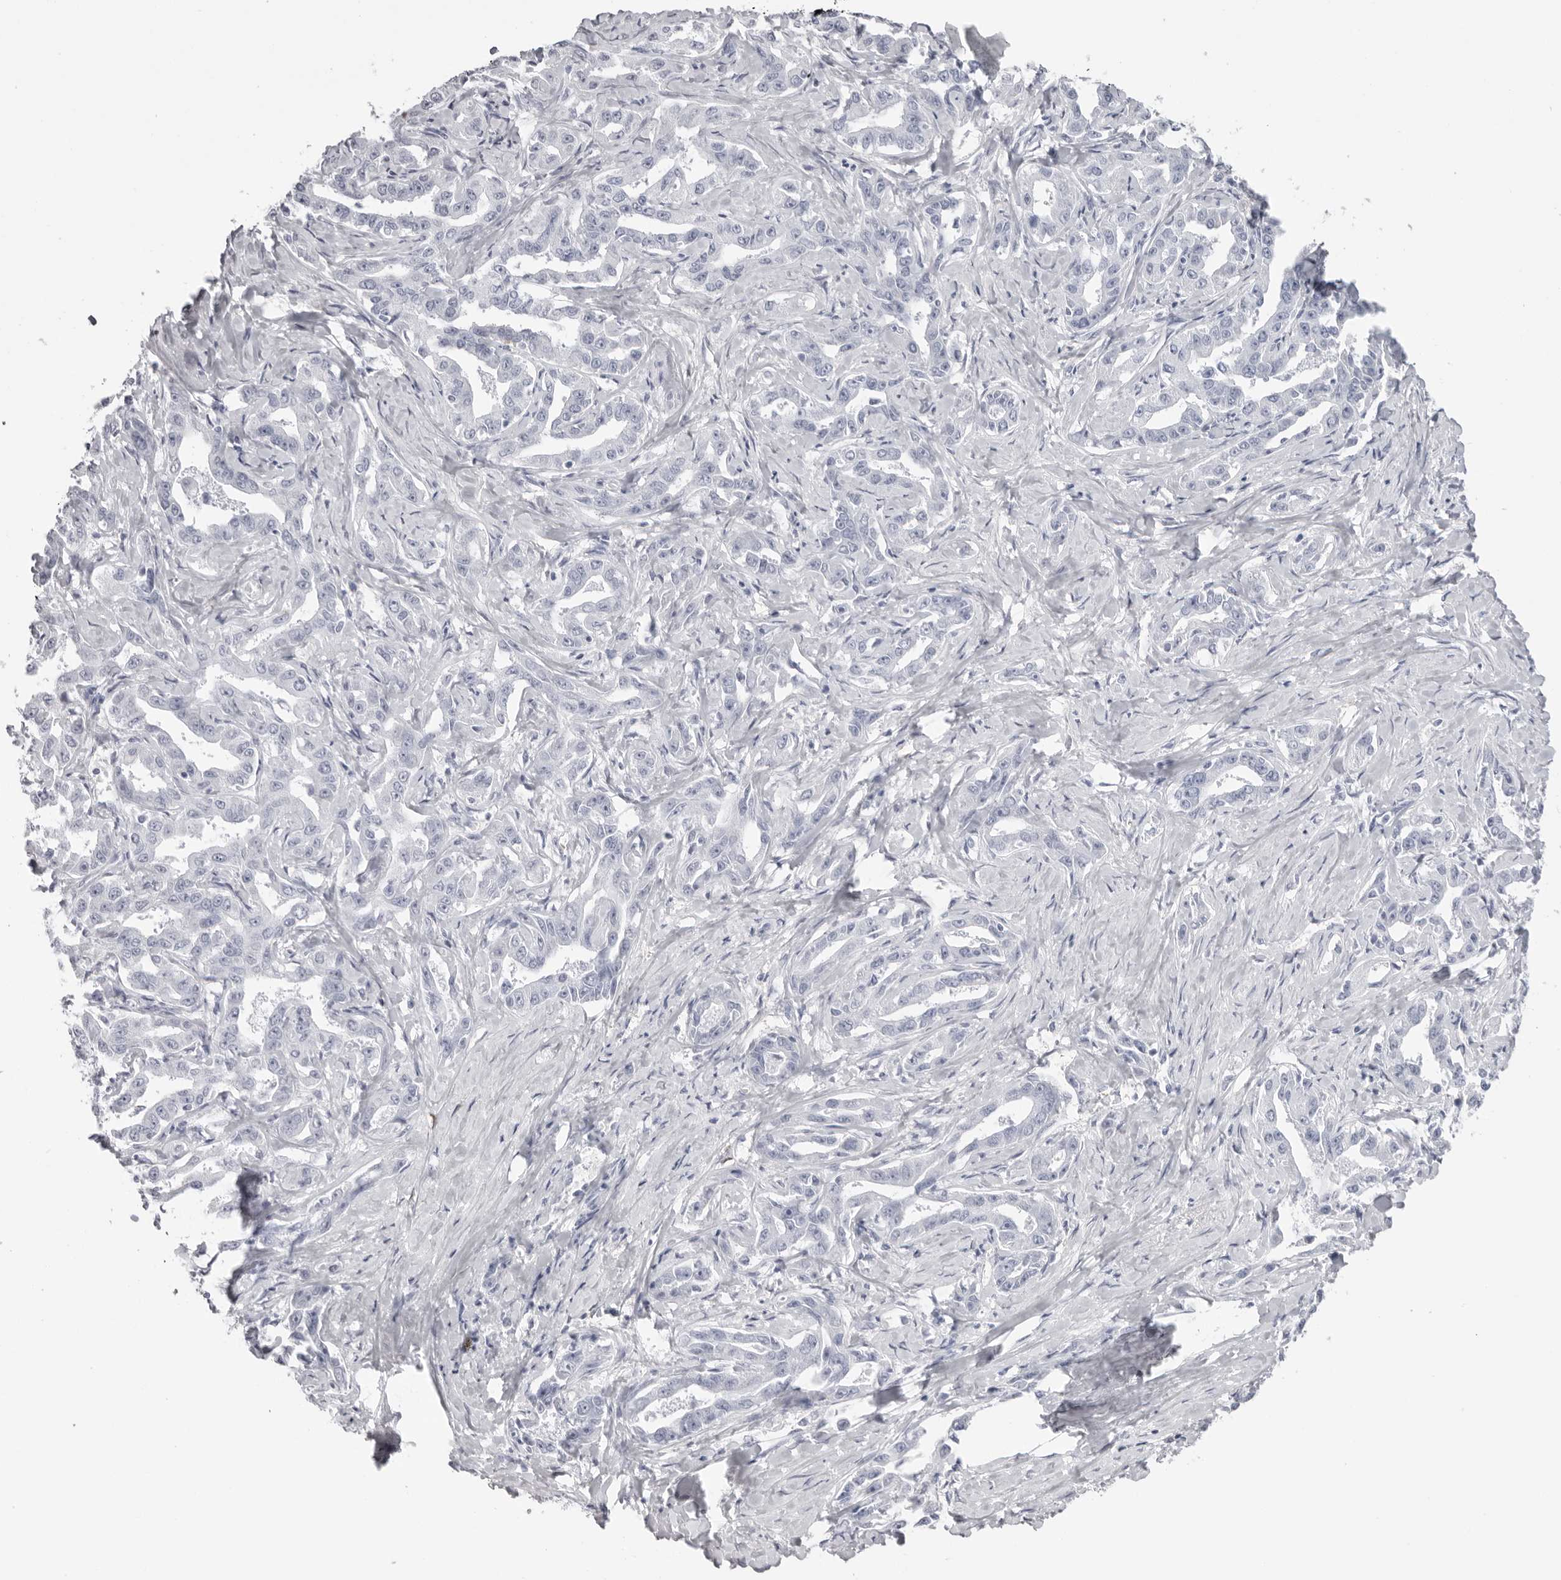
{"staining": {"intensity": "negative", "quantity": "none", "location": "none"}, "tissue": "liver cancer", "cell_type": "Tumor cells", "image_type": "cancer", "snomed": [{"axis": "morphology", "description": "Cholangiocarcinoma"}, {"axis": "topography", "description": "Liver"}], "caption": "Micrograph shows no protein staining in tumor cells of liver cholangiocarcinoma tissue.", "gene": "TMOD4", "patient": {"sex": "male", "age": 59}}